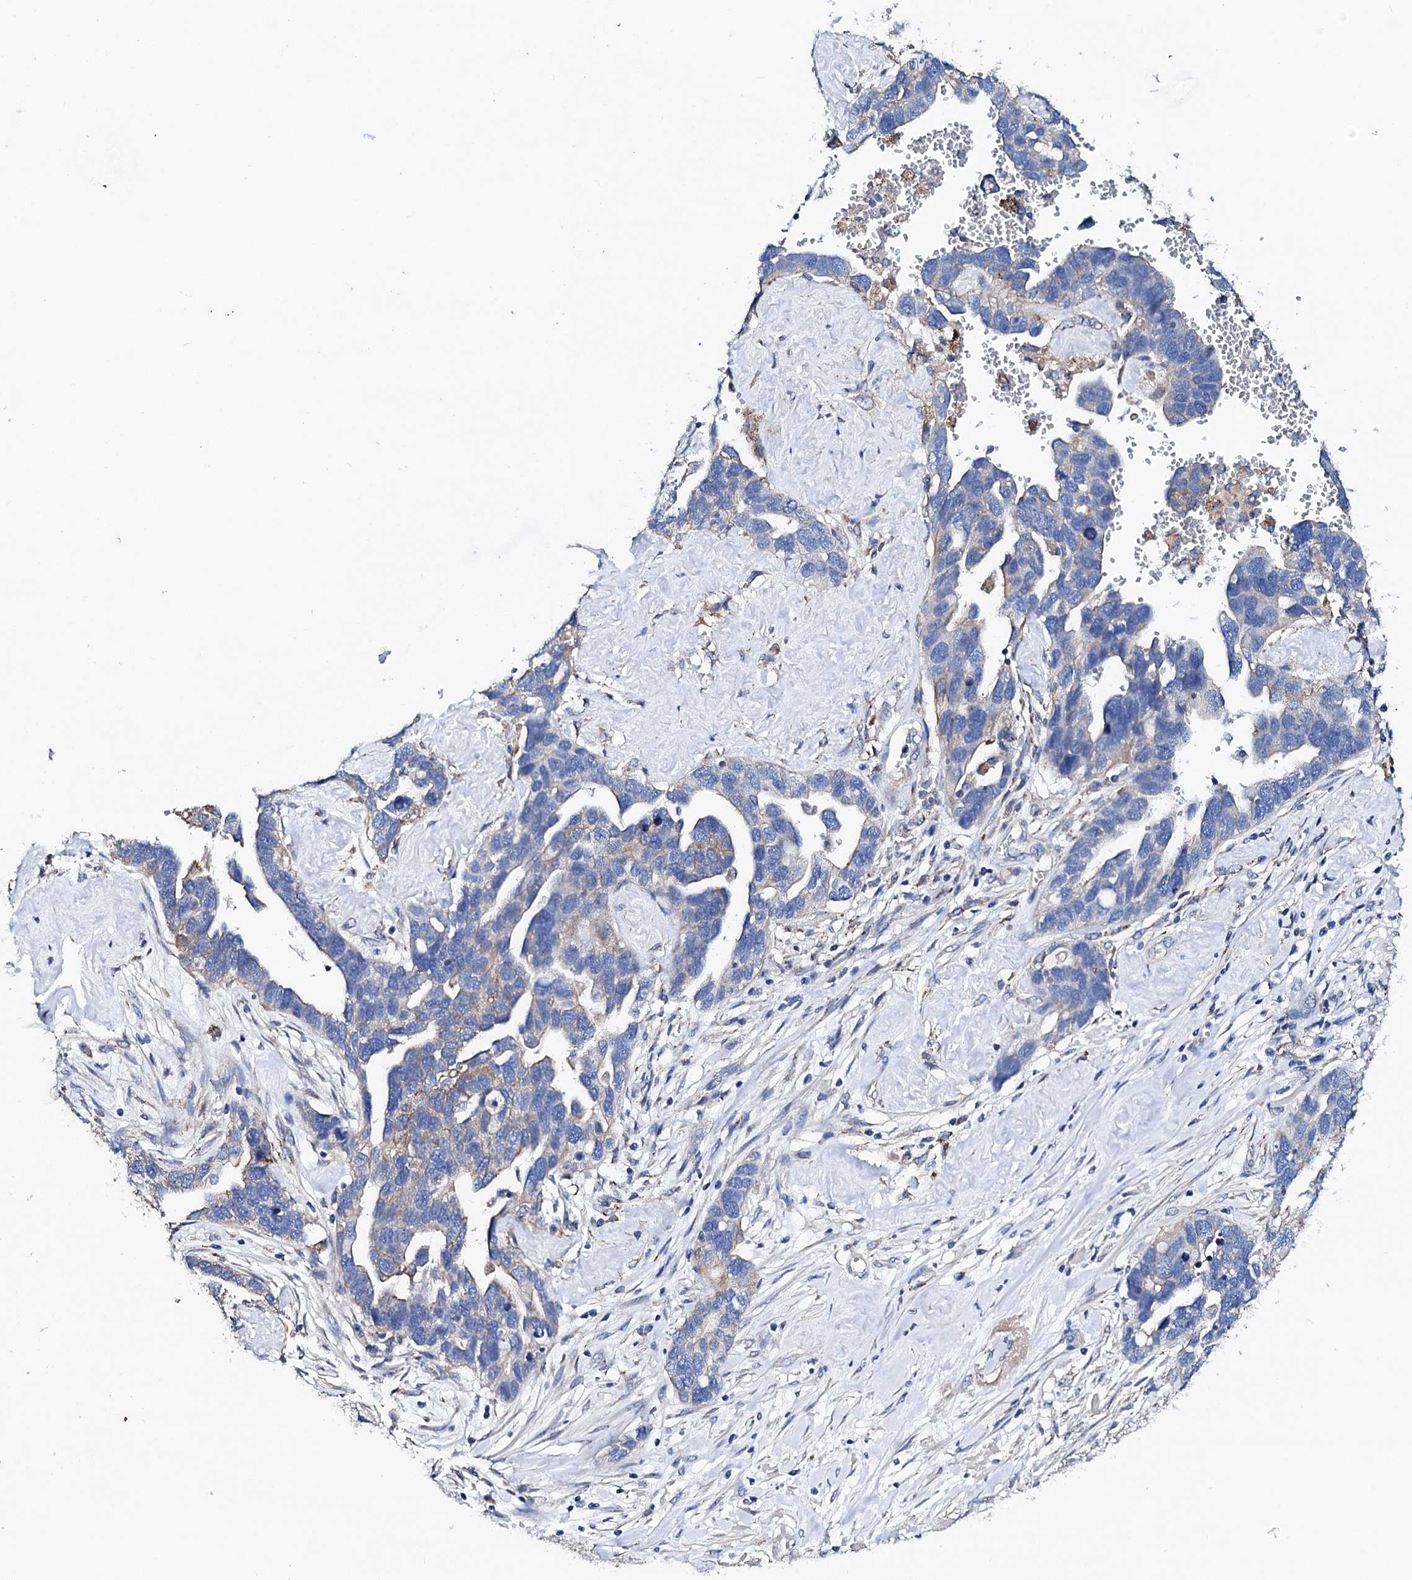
{"staining": {"intensity": "negative", "quantity": "none", "location": "none"}, "tissue": "ovarian cancer", "cell_type": "Tumor cells", "image_type": "cancer", "snomed": [{"axis": "morphology", "description": "Cystadenocarcinoma, serous, NOS"}, {"axis": "topography", "description": "Ovary"}], "caption": "The photomicrograph reveals no staining of tumor cells in ovarian cancer (serous cystadenocarcinoma).", "gene": "KLHL32", "patient": {"sex": "female", "age": 54}}